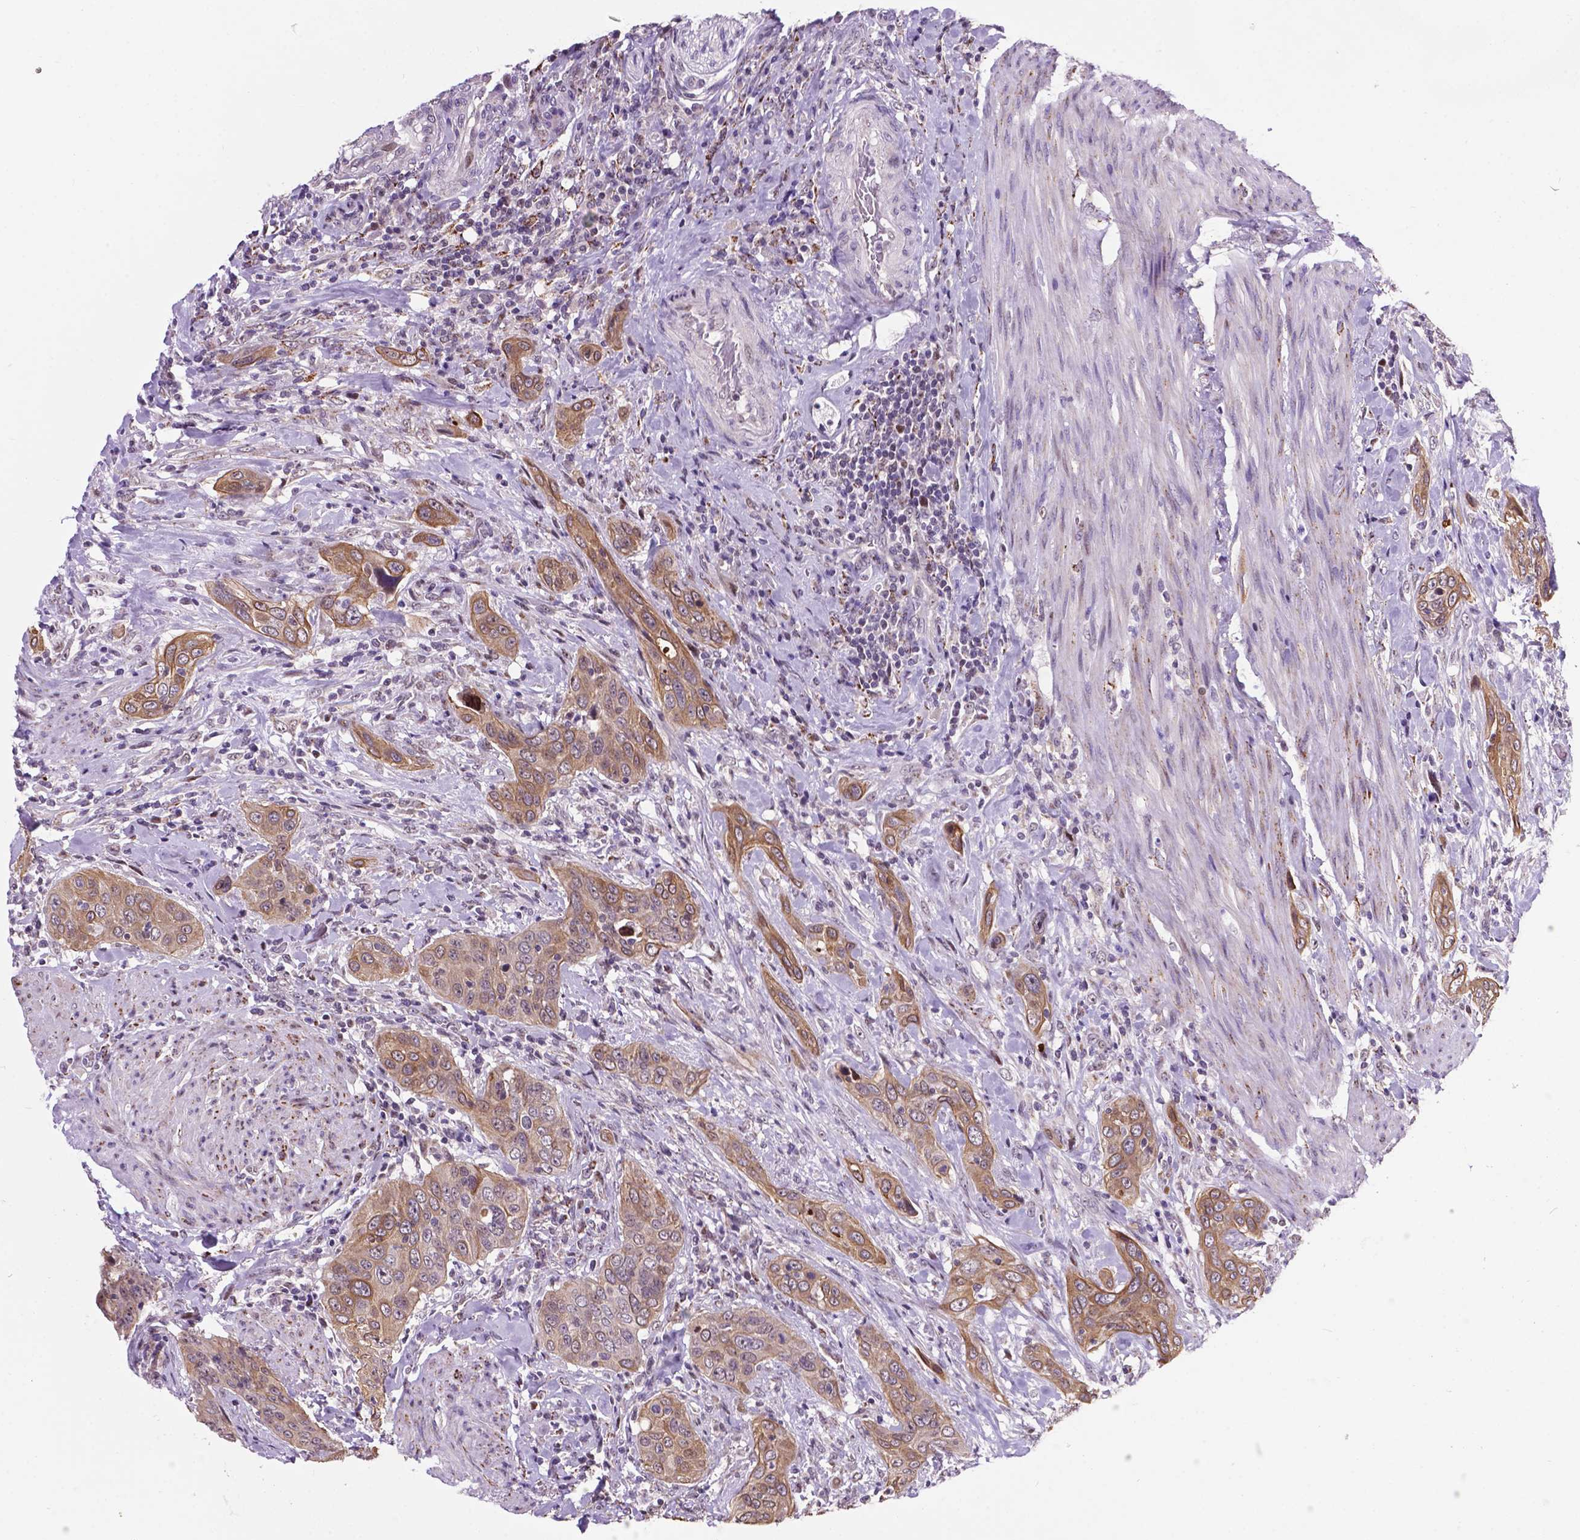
{"staining": {"intensity": "moderate", "quantity": ">75%", "location": "cytoplasmic/membranous"}, "tissue": "urothelial cancer", "cell_type": "Tumor cells", "image_type": "cancer", "snomed": [{"axis": "morphology", "description": "Urothelial carcinoma, High grade"}, {"axis": "topography", "description": "Urinary bladder"}], "caption": "Immunohistochemical staining of human urothelial cancer demonstrates medium levels of moderate cytoplasmic/membranous protein expression in approximately >75% of tumor cells. Using DAB (brown) and hematoxylin (blue) stains, captured at high magnification using brightfield microscopy.", "gene": "SMAD3", "patient": {"sex": "male", "age": 82}}